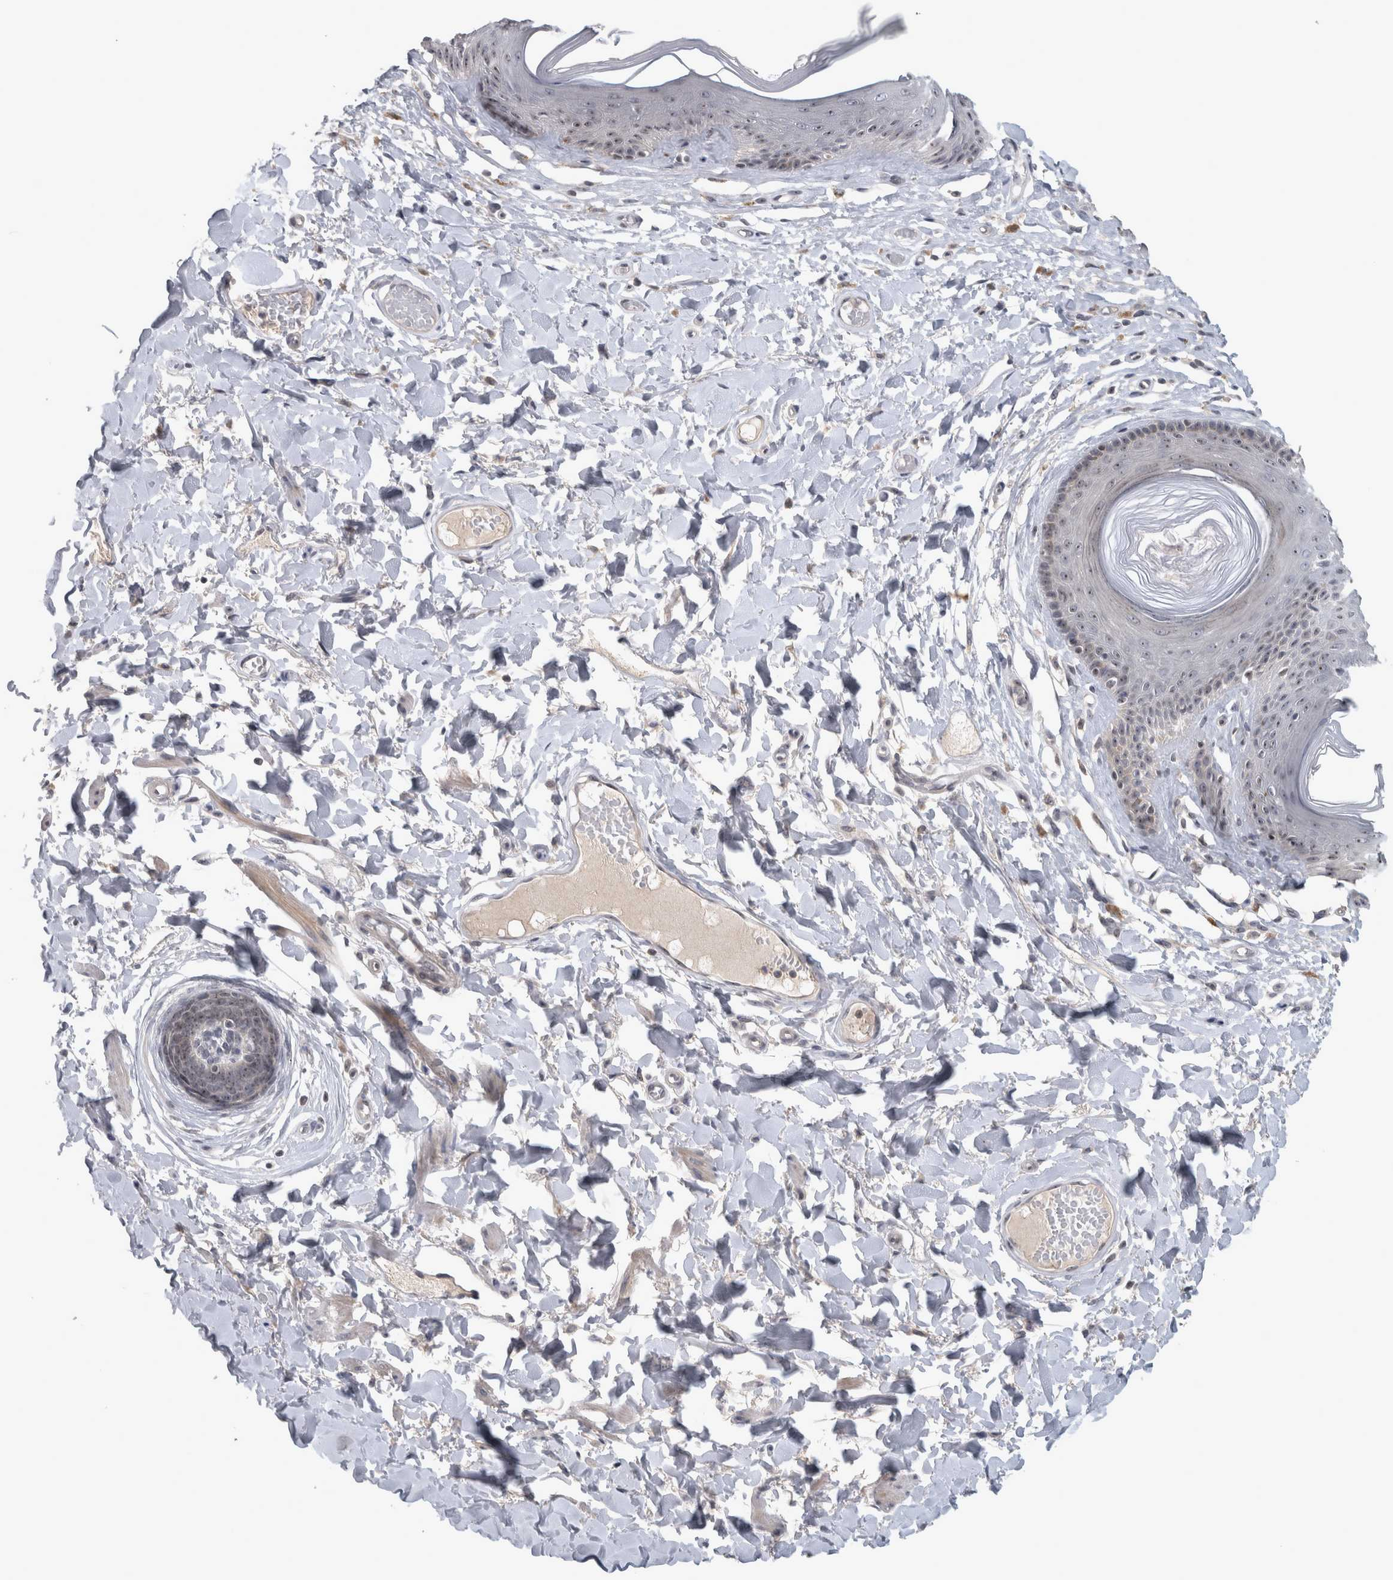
{"staining": {"intensity": "moderate", "quantity": "25%-75%", "location": "nuclear"}, "tissue": "skin", "cell_type": "Epidermal cells", "image_type": "normal", "snomed": [{"axis": "morphology", "description": "Normal tissue, NOS"}, {"axis": "topography", "description": "Vulva"}], "caption": "A brown stain shows moderate nuclear staining of a protein in epidermal cells of unremarkable skin. The staining was performed using DAB (3,3'-diaminobenzidine), with brown indicating positive protein expression. Nuclei are stained blue with hematoxylin.", "gene": "RBM28", "patient": {"sex": "female", "age": 73}}